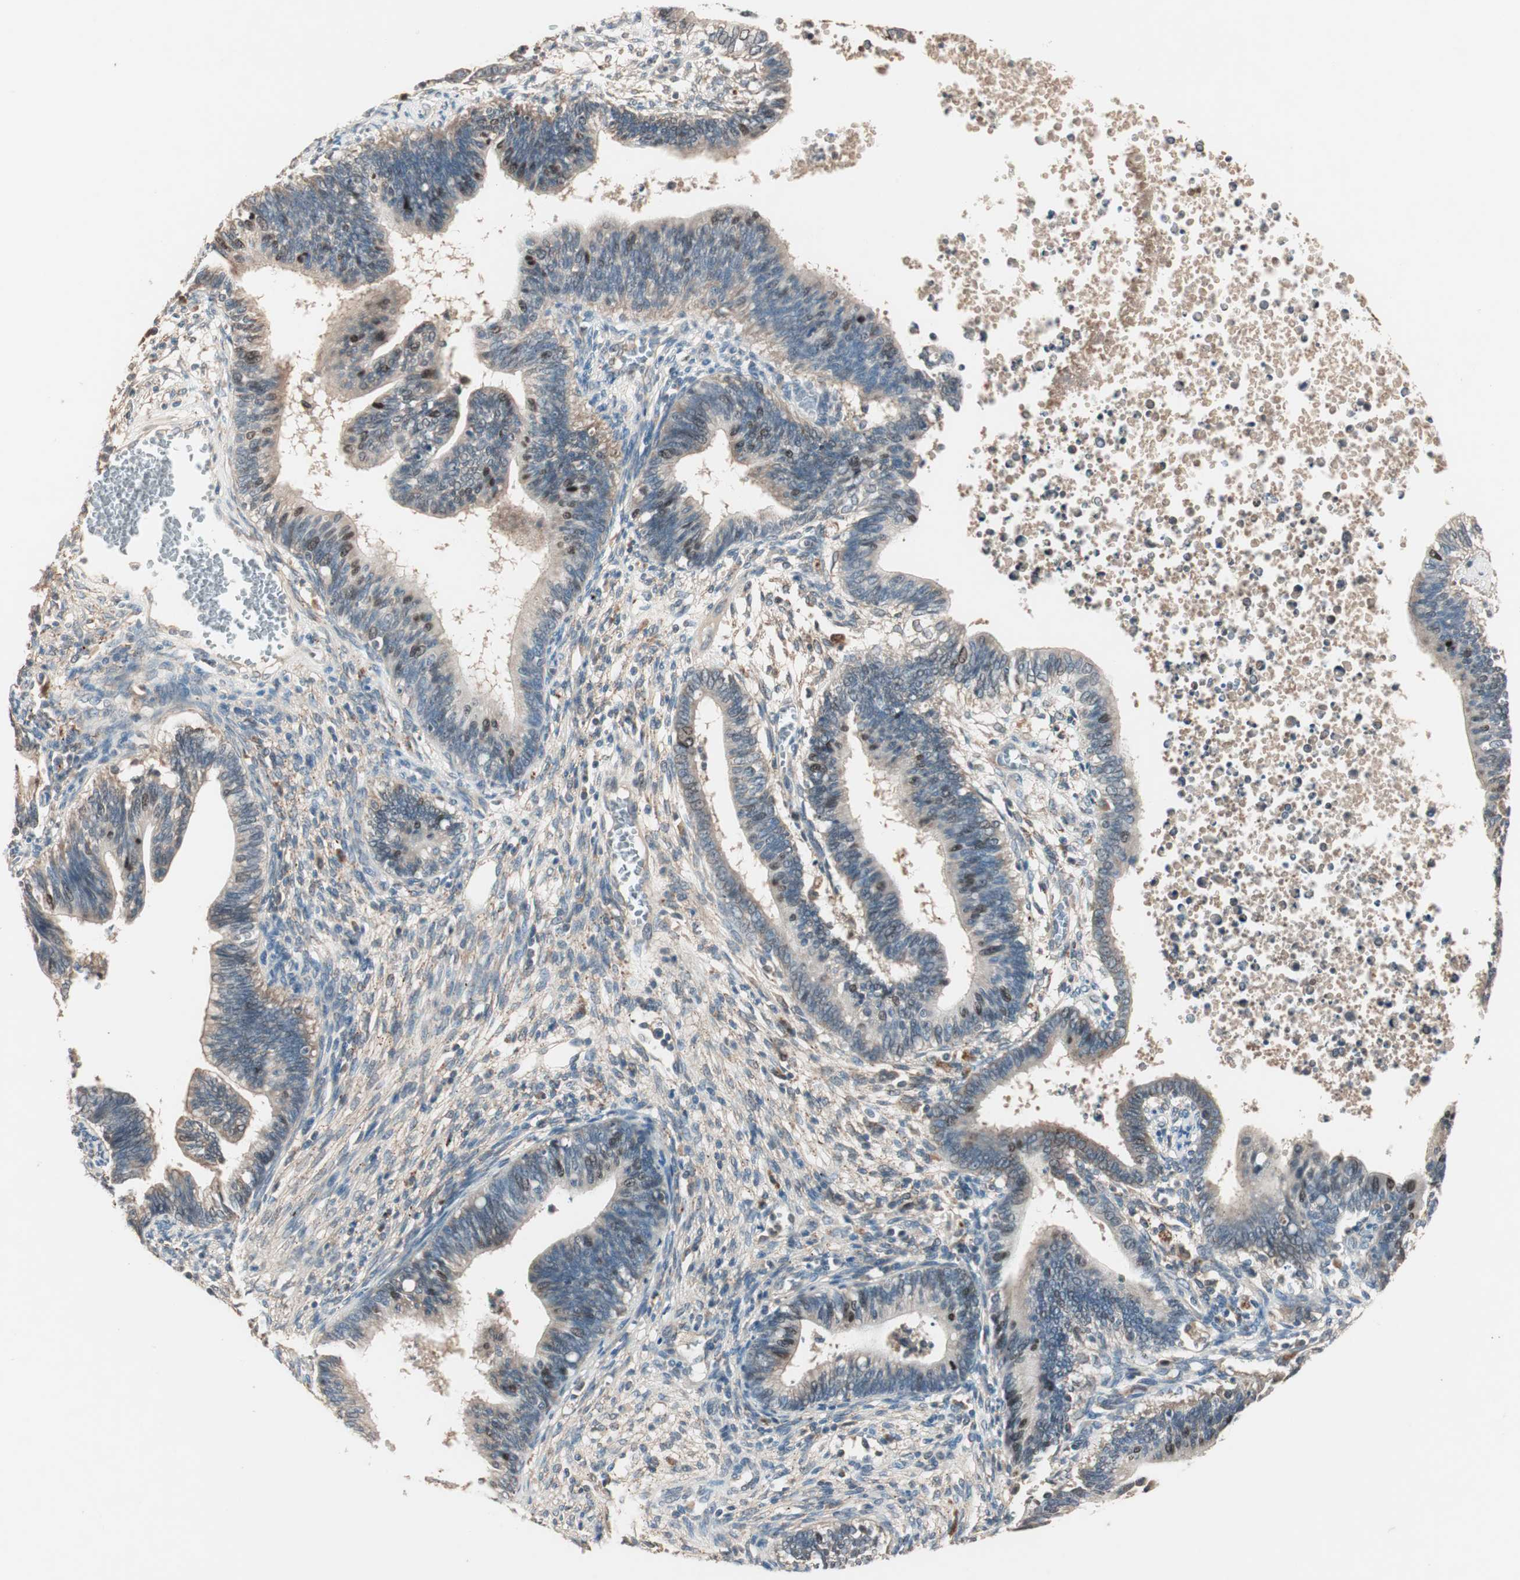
{"staining": {"intensity": "moderate", "quantity": "25%-75%", "location": "cytoplasmic/membranous,nuclear"}, "tissue": "cervical cancer", "cell_type": "Tumor cells", "image_type": "cancer", "snomed": [{"axis": "morphology", "description": "Adenocarcinoma, NOS"}, {"axis": "topography", "description": "Cervix"}], "caption": "A medium amount of moderate cytoplasmic/membranous and nuclear staining is present in about 25%-75% of tumor cells in adenocarcinoma (cervical) tissue.", "gene": "NFRKB", "patient": {"sex": "female", "age": 44}}